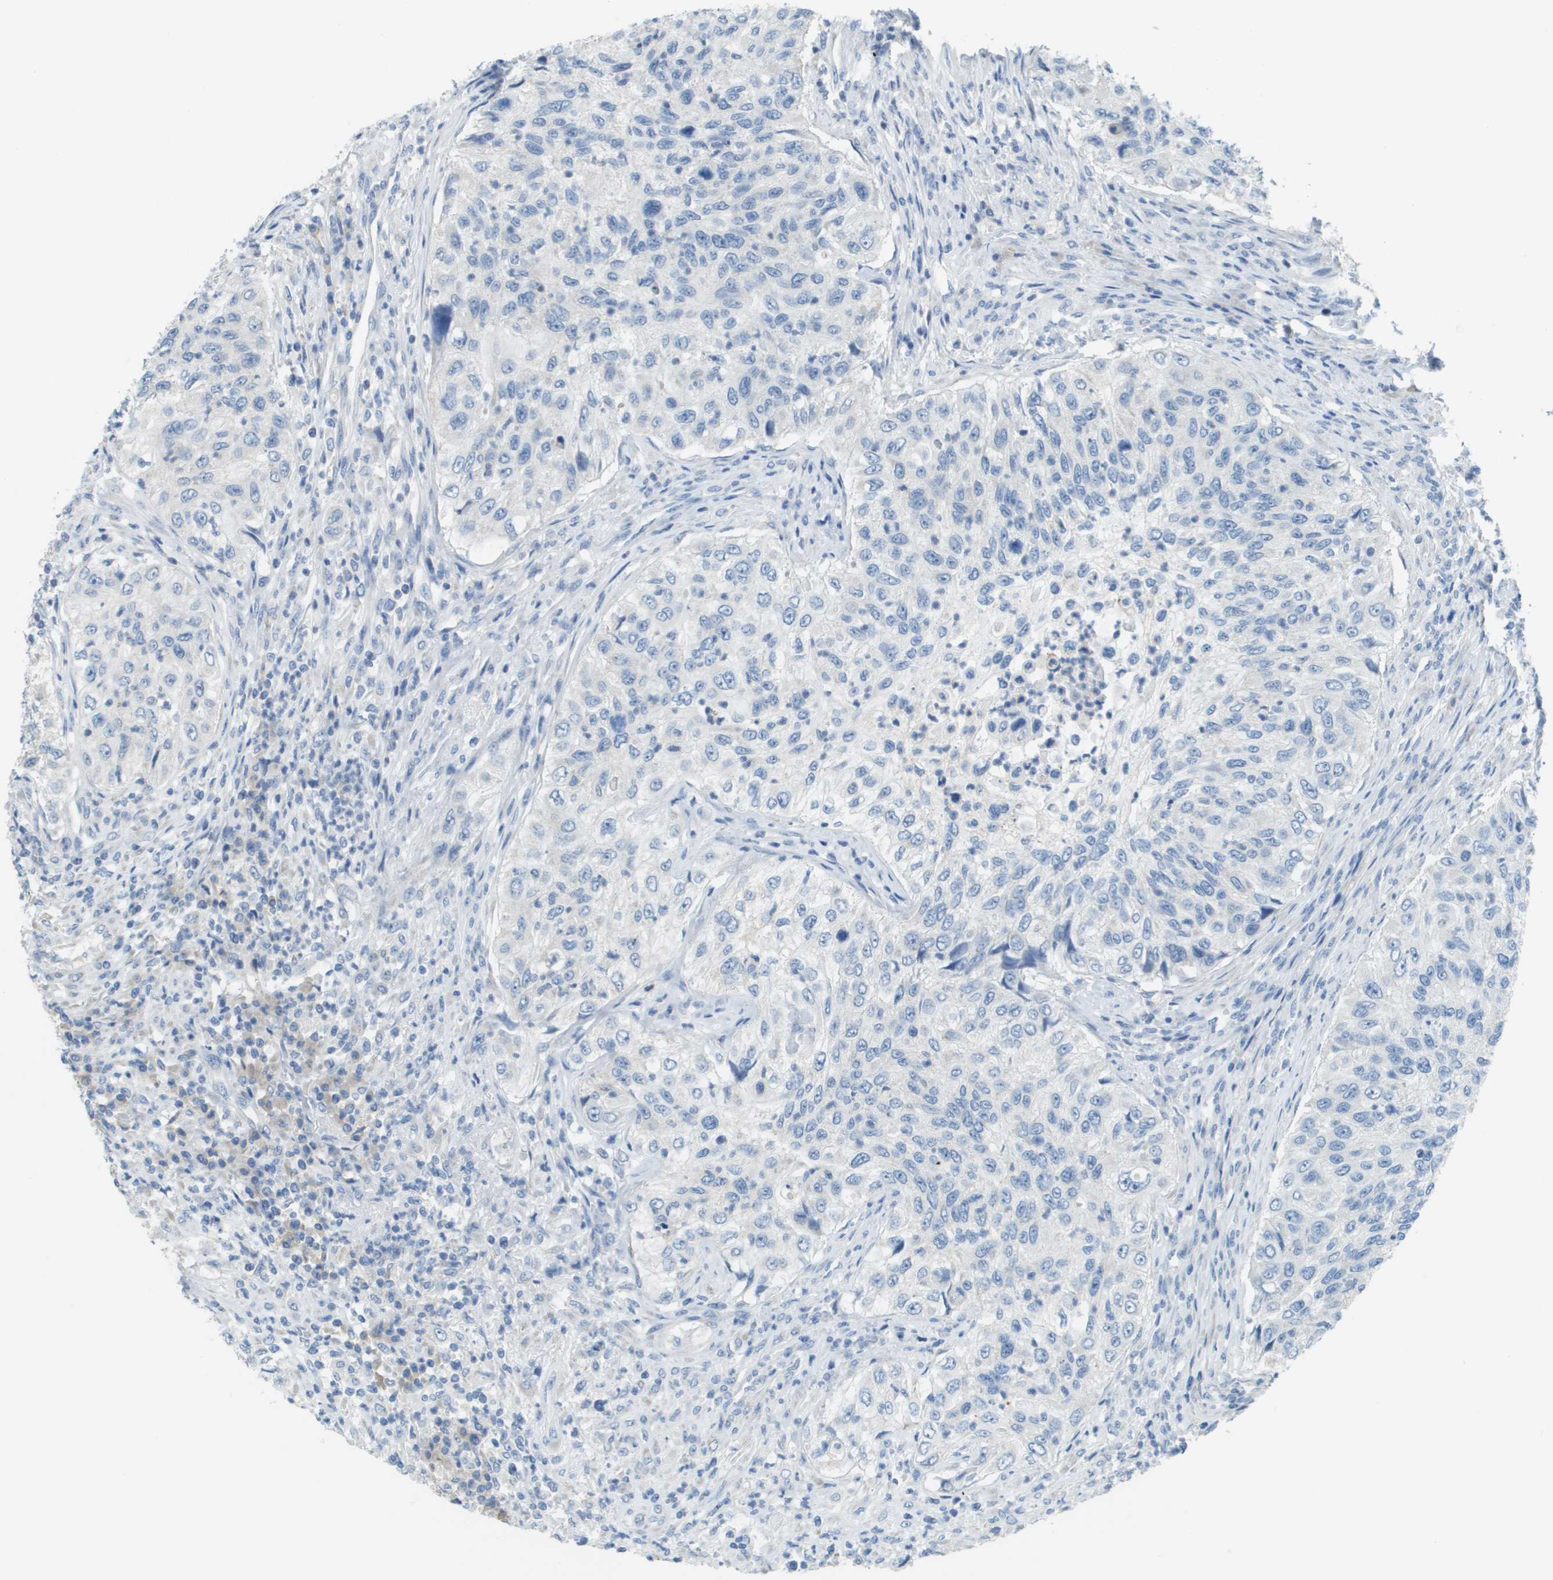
{"staining": {"intensity": "negative", "quantity": "none", "location": "none"}, "tissue": "urothelial cancer", "cell_type": "Tumor cells", "image_type": "cancer", "snomed": [{"axis": "morphology", "description": "Urothelial carcinoma, High grade"}, {"axis": "topography", "description": "Urinary bladder"}], "caption": "Immunohistochemistry (IHC) of human urothelial cancer shows no staining in tumor cells.", "gene": "PTGDR2", "patient": {"sex": "female", "age": 60}}